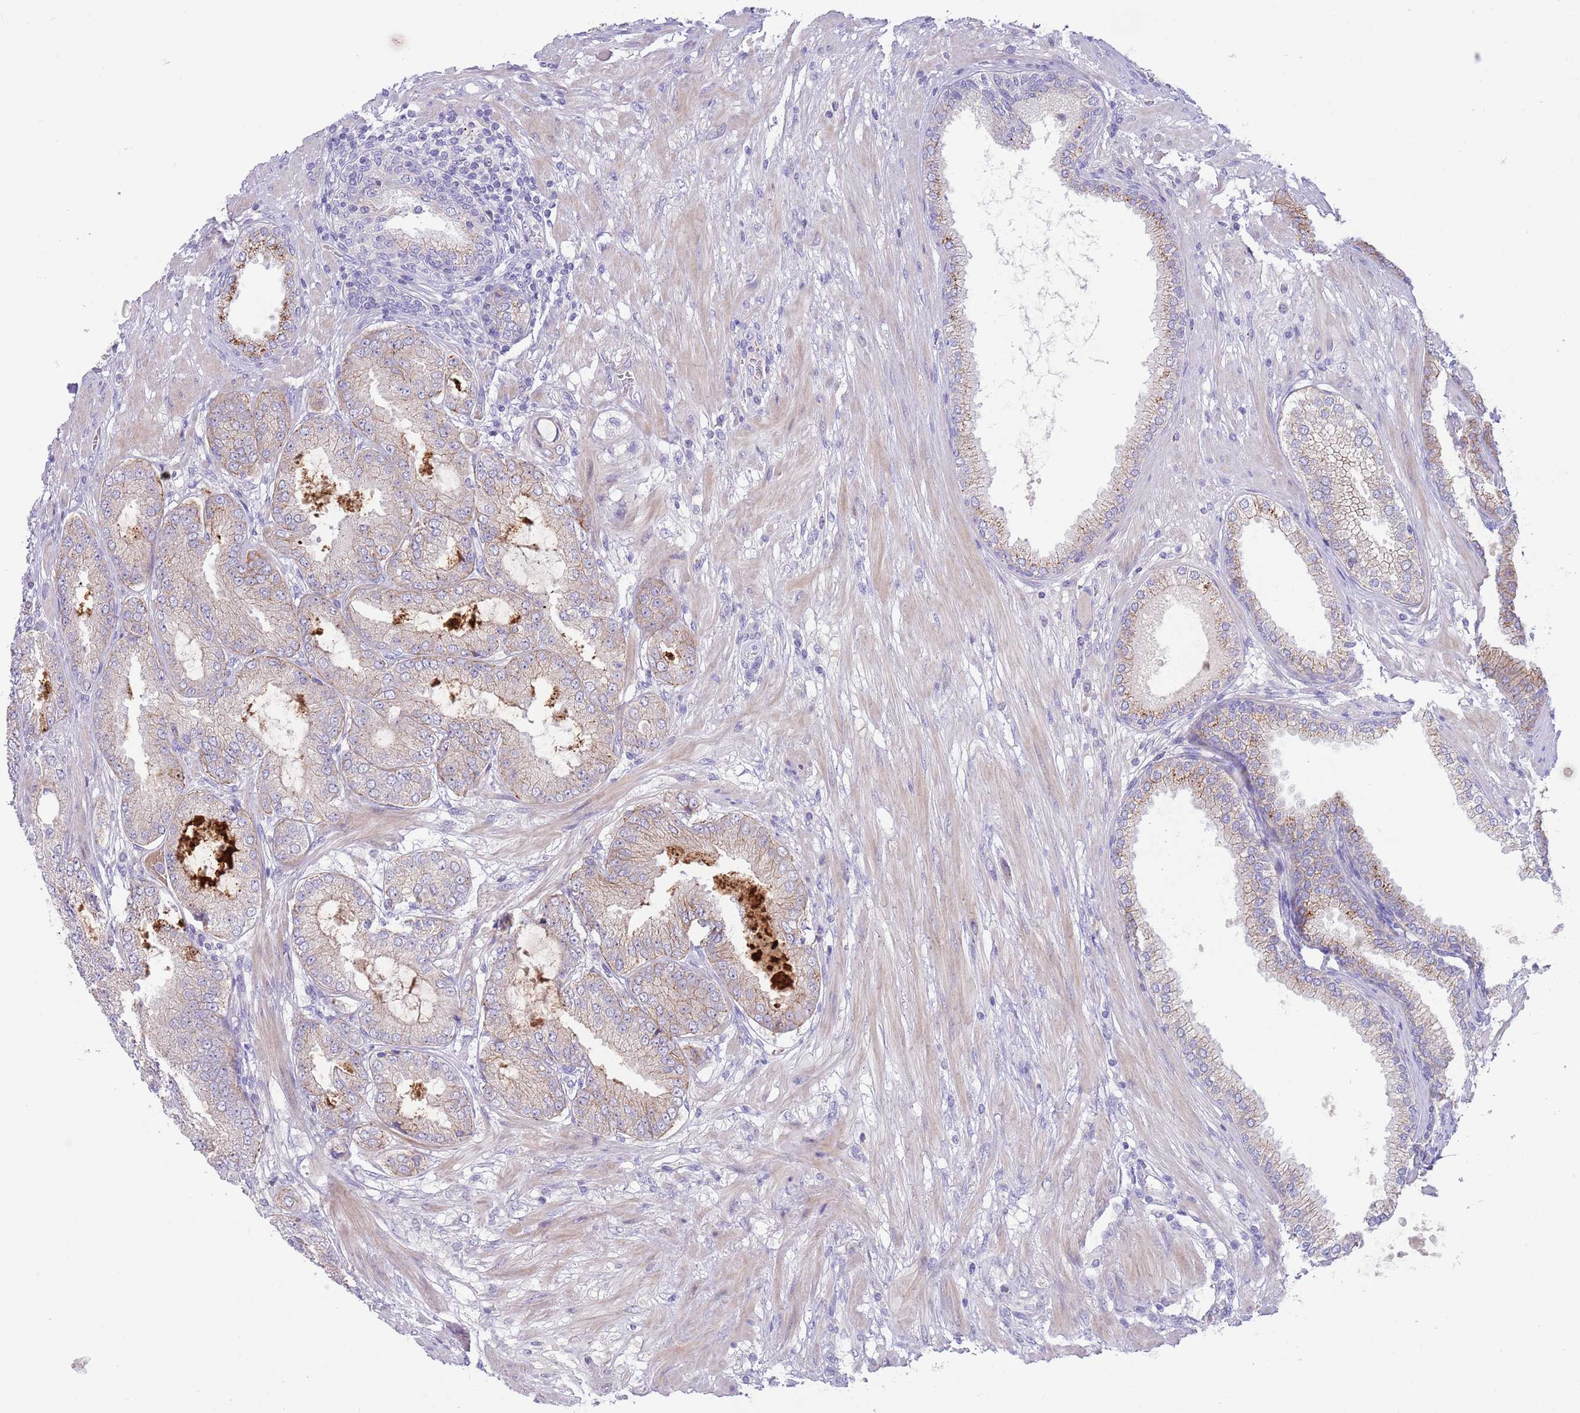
{"staining": {"intensity": "negative", "quantity": "none", "location": "none"}, "tissue": "prostate cancer", "cell_type": "Tumor cells", "image_type": "cancer", "snomed": [{"axis": "morphology", "description": "Adenocarcinoma, High grade"}, {"axis": "topography", "description": "Prostate"}], "caption": "IHC histopathology image of neoplastic tissue: prostate cancer (adenocarcinoma (high-grade)) stained with DAB exhibits no significant protein expression in tumor cells. (Immunohistochemistry (ihc), brightfield microscopy, high magnification).", "gene": "DDHD1", "patient": {"sex": "male", "age": 71}}